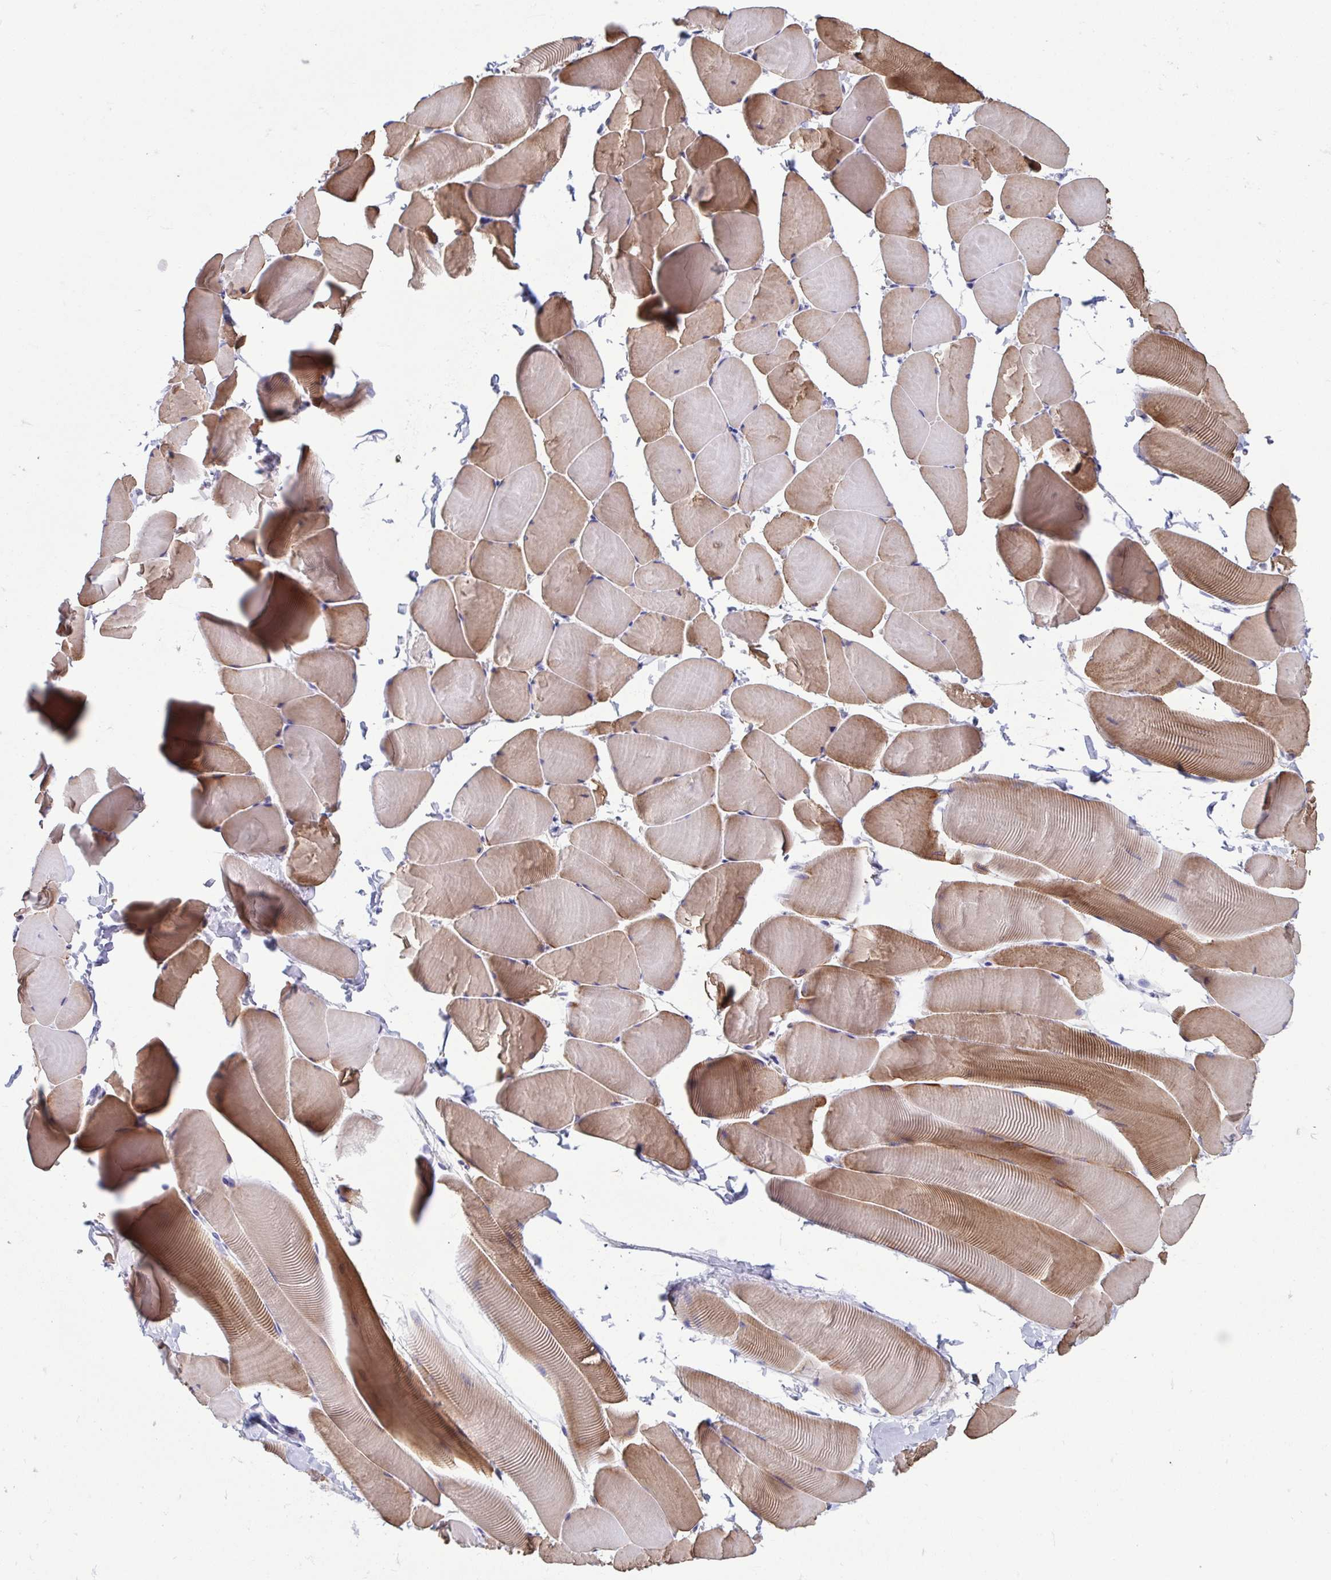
{"staining": {"intensity": "moderate", "quantity": "25%-75%", "location": "cytoplasmic/membranous"}, "tissue": "skeletal muscle", "cell_type": "Myocytes", "image_type": "normal", "snomed": [{"axis": "morphology", "description": "Normal tissue, NOS"}, {"axis": "topography", "description": "Skeletal muscle"}], "caption": "Myocytes show medium levels of moderate cytoplasmic/membranous positivity in about 25%-75% of cells in unremarkable human skeletal muscle.", "gene": "PERM1", "patient": {"sex": "male", "age": 25}}